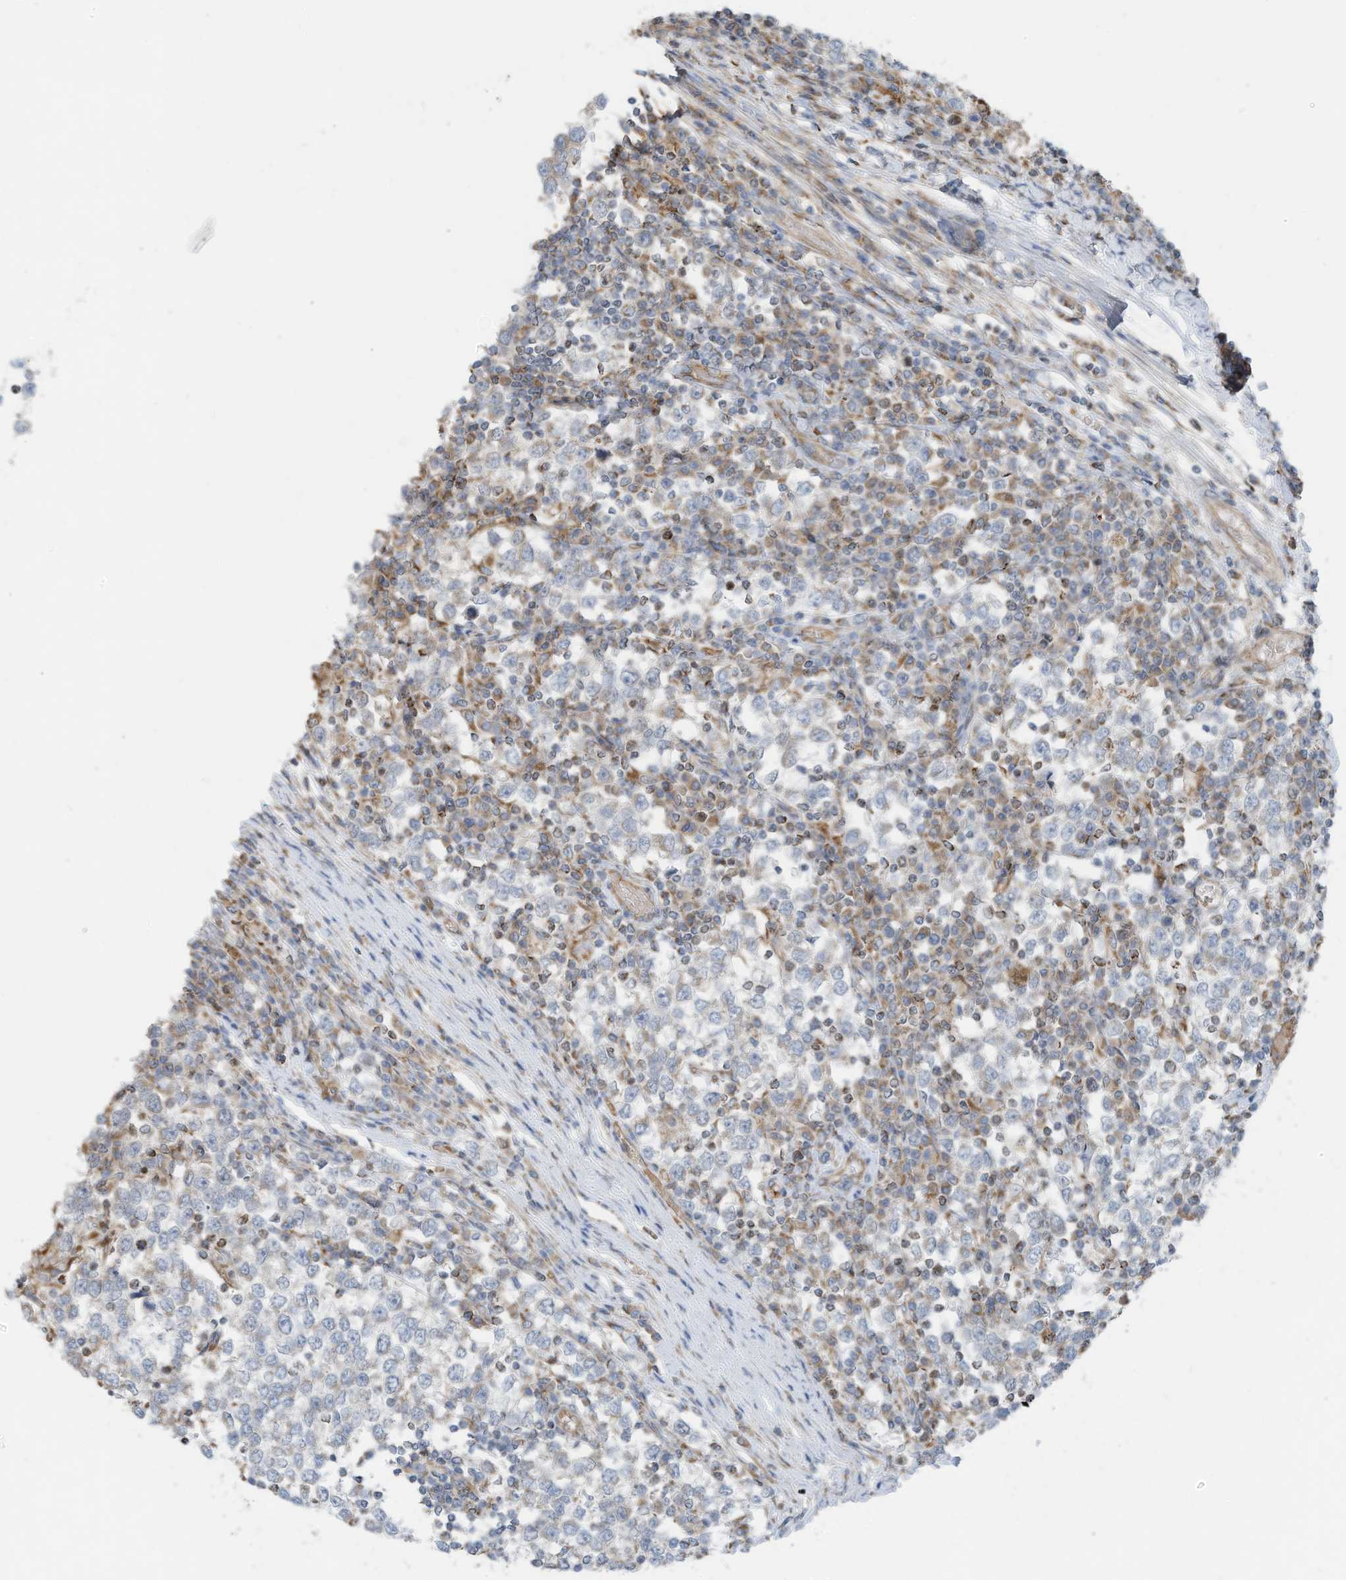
{"staining": {"intensity": "negative", "quantity": "none", "location": "none"}, "tissue": "testis cancer", "cell_type": "Tumor cells", "image_type": "cancer", "snomed": [{"axis": "morphology", "description": "Seminoma, NOS"}, {"axis": "topography", "description": "Testis"}], "caption": "A high-resolution histopathology image shows IHC staining of seminoma (testis), which demonstrates no significant staining in tumor cells.", "gene": "EOMES", "patient": {"sex": "male", "age": 65}}